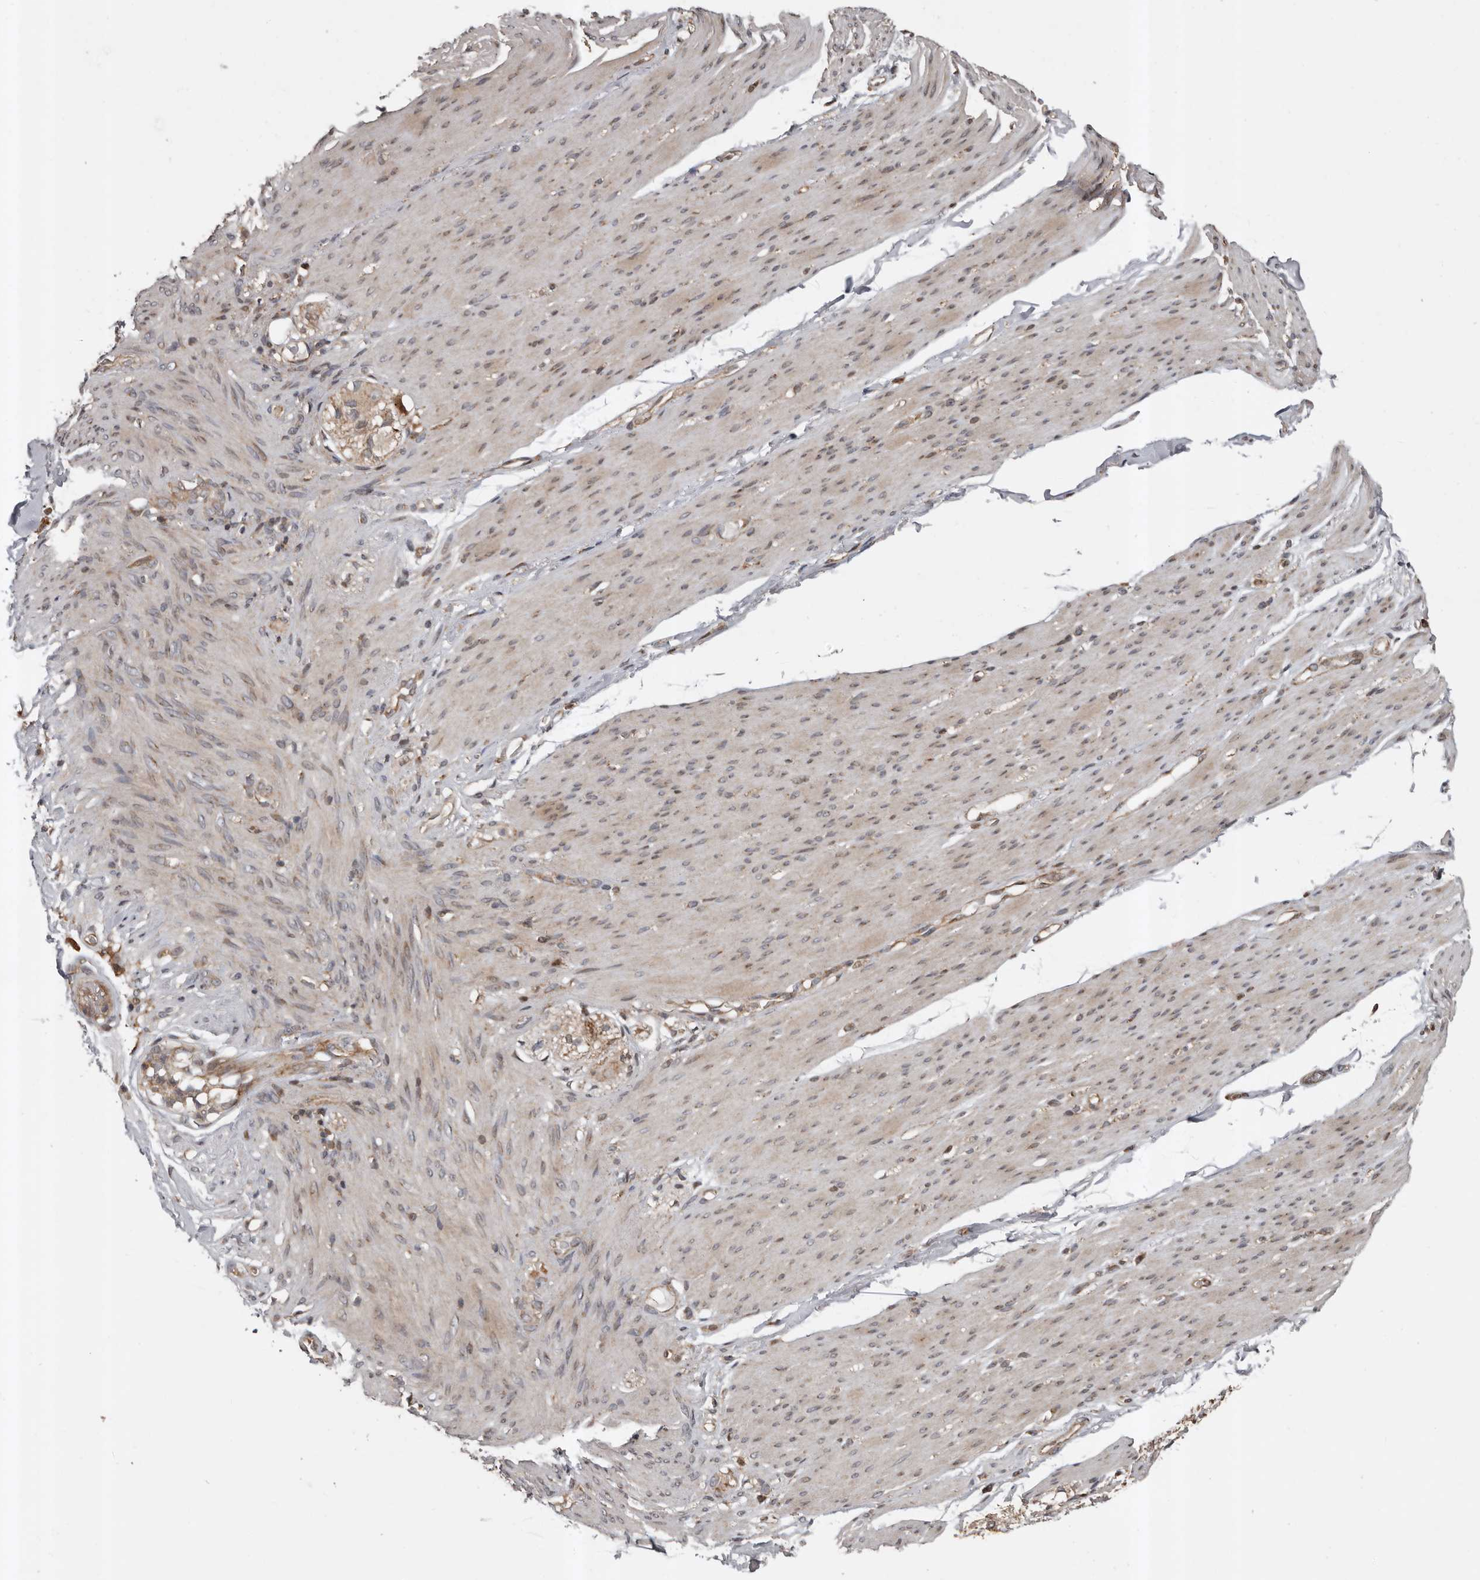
{"staining": {"intensity": "weak", "quantity": ">75%", "location": "cytoplasmic/membranous"}, "tissue": "smooth muscle", "cell_type": "Smooth muscle cells", "image_type": "normal", "snomed": [{"axis": "morphology", "description": "Normal tissue, NOS"}, {"axis": "topography", "description": "Colon"}, {"axis": "topography", "description": "Peripheral nerve tissue"}], "caption": "The histopathology image displays a brown stain indicating the presence of a protein in the cytoplasmic/membranous of smooth muscle cells in smooth muscle. The staining is performed using DAB (3,3'-diaminobenzidine) brown chromogen to label protein expression. The nuclei are counter-stained blue using hematoxylin.", "gene": "CCDC190", "patient": {"sex": "female", "age": 61}}